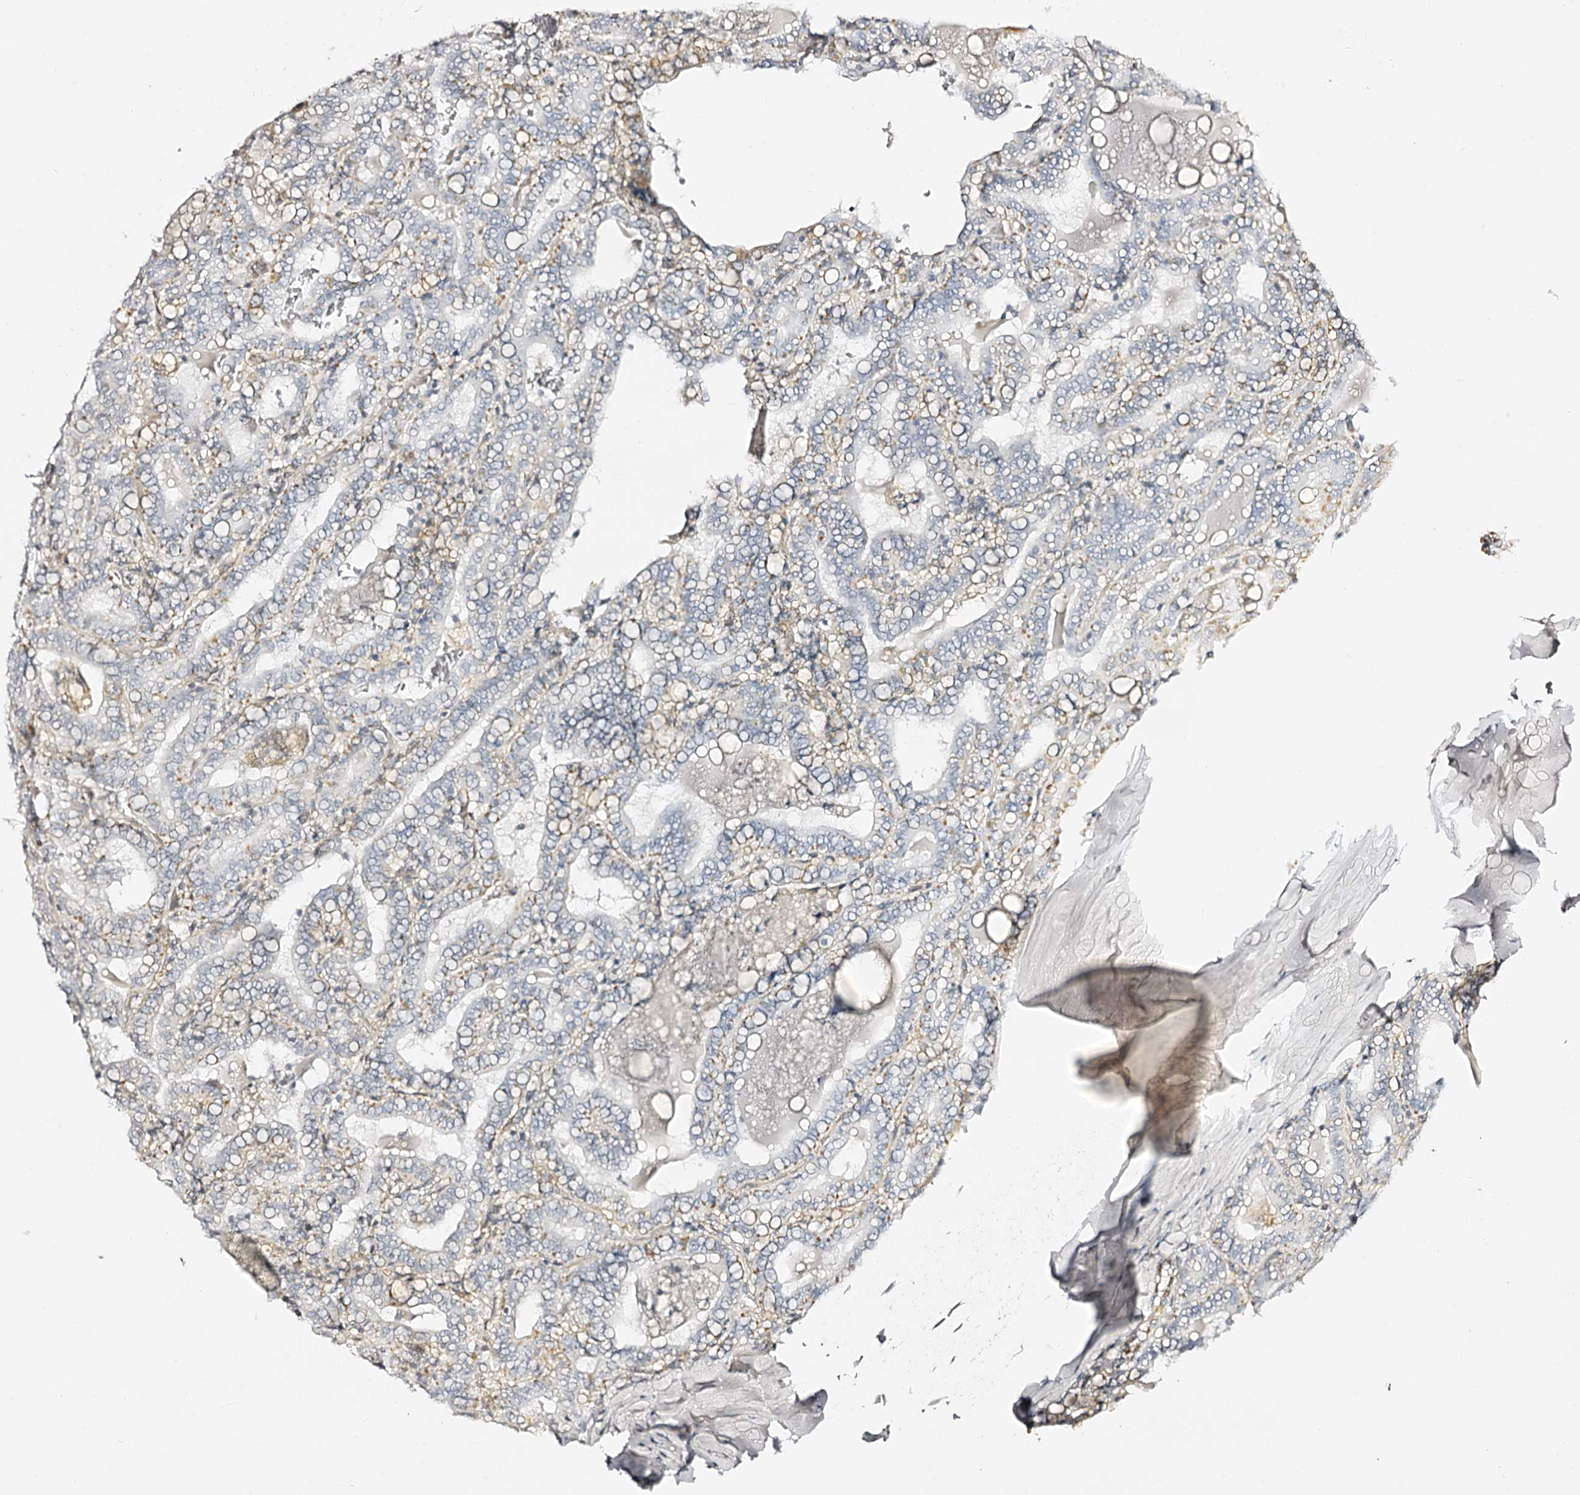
{"staining": {"intensity": "negative", "quantity": "none", "location": "none"}, "tissue": "thyroid cancer", "cell_type": "Tumor cells", "image_type": "cancer", "snomed": [{"axis": "morphology", "description": "Papillary adenocarcinoma, NOS"}, {"axis": "topography", "description": "Thyroid gland"}], "caption": "Immunohistochemistry photomicrograph of thyroid papillary adenocarcinoma stained for a protein (brown), which demonstrates no positivity in tumor cells.", "gene": "SLC1A3", "patient": {"sex": "female", "age": 72}}